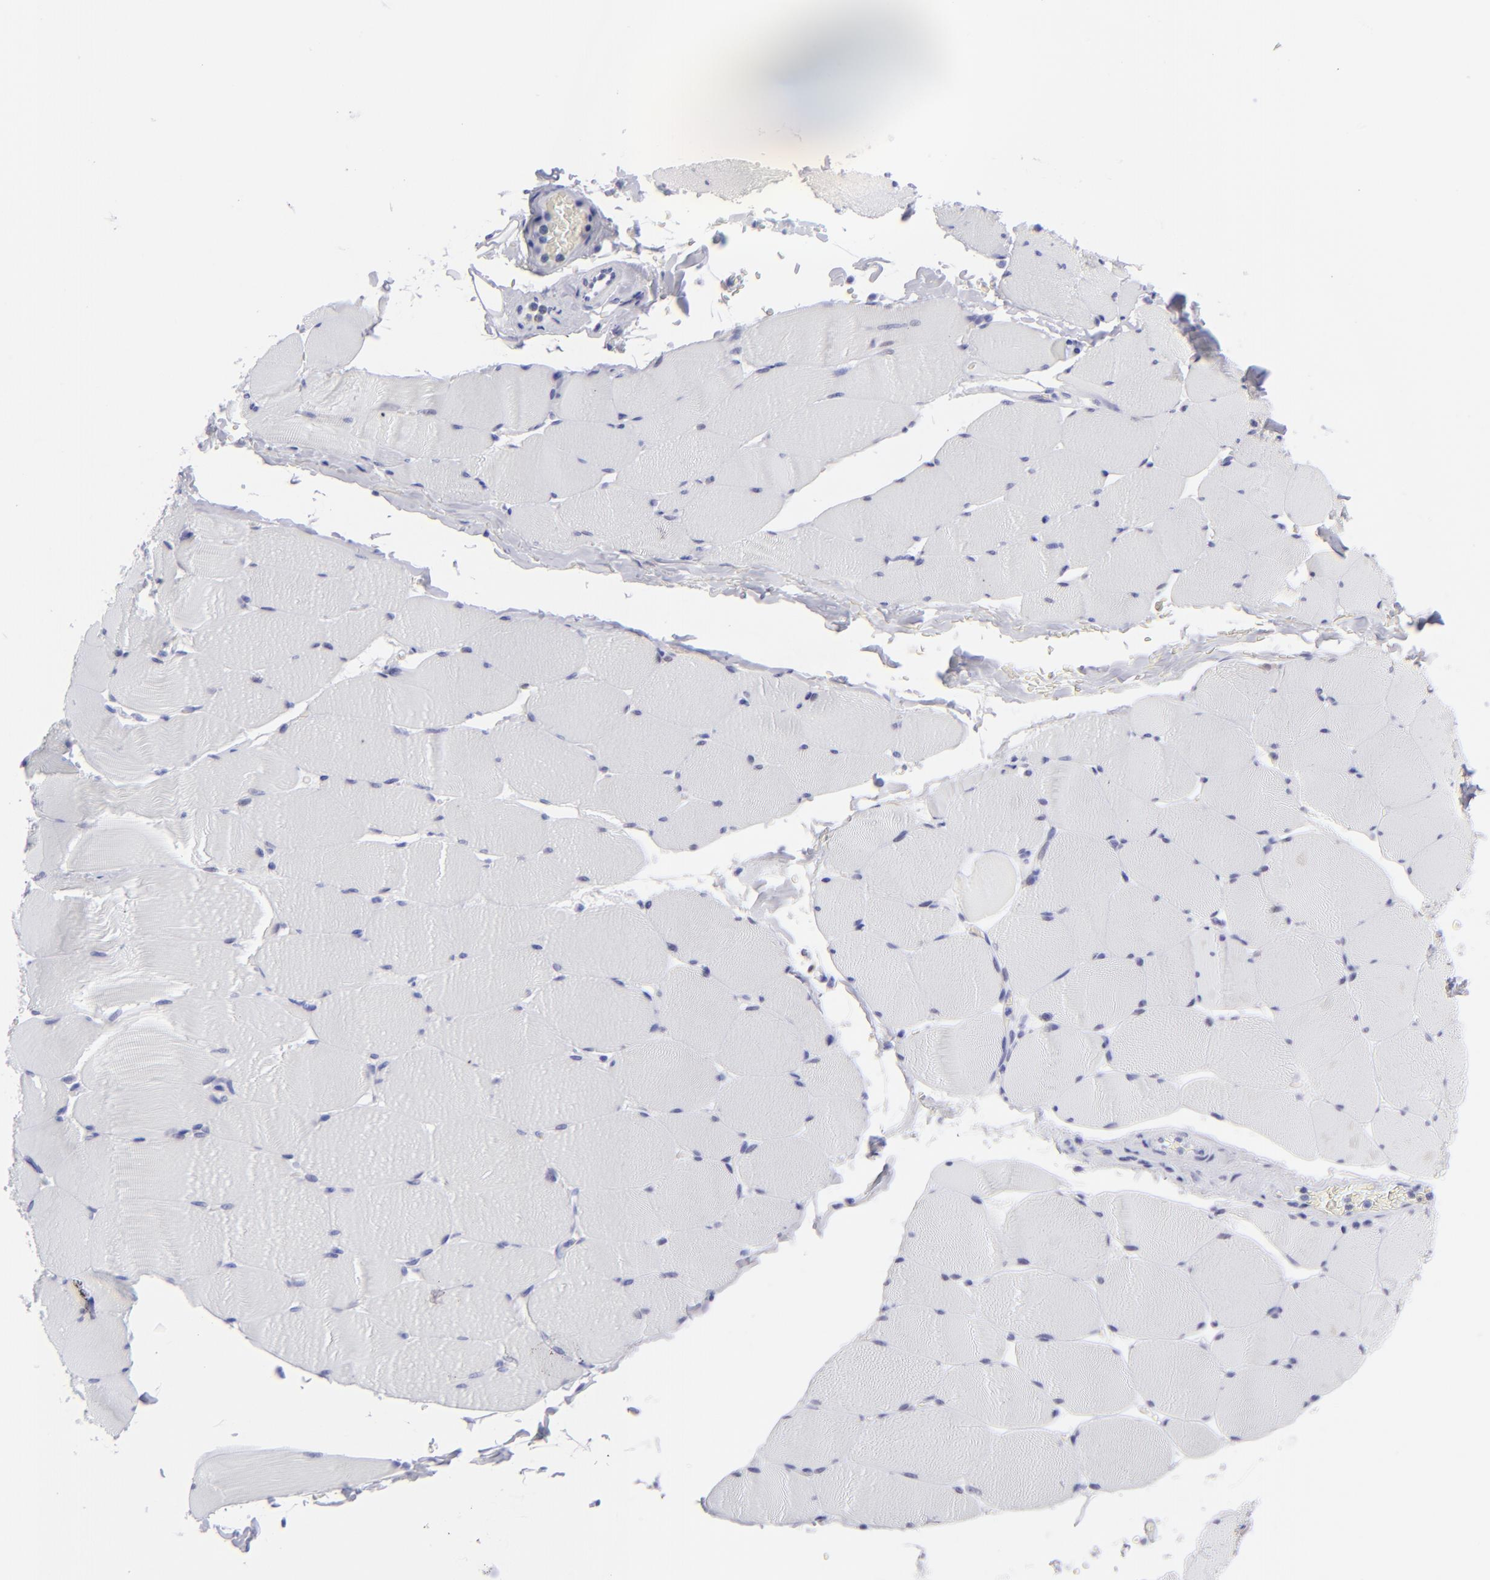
{"staining": {"intensity": "negative", "quantity": "none", "location": "none"}, "tissue": "skeletal muscle", "cell_type": "Myocytes", "image_type": "normal", "snomed": [{"axis": "morphology", "description": "Normal tissue, NOS"}, {"axis": "topography", "description": "Skeletal muscle"}], "caption": "High magnification brightfield microscopy of benign skeletal muscle stained with DAB (brown) and counterstained with hematoxylin (blue): myocytes show no significant expression. (Stains: DAB (3,3'-diaminobenzidine) IHC with hematoxylin counter stain, Microscopy: brightfield microscopy at high magnification).", "gene": "MITF", "patient": {"sex": "male", "age": 62}}